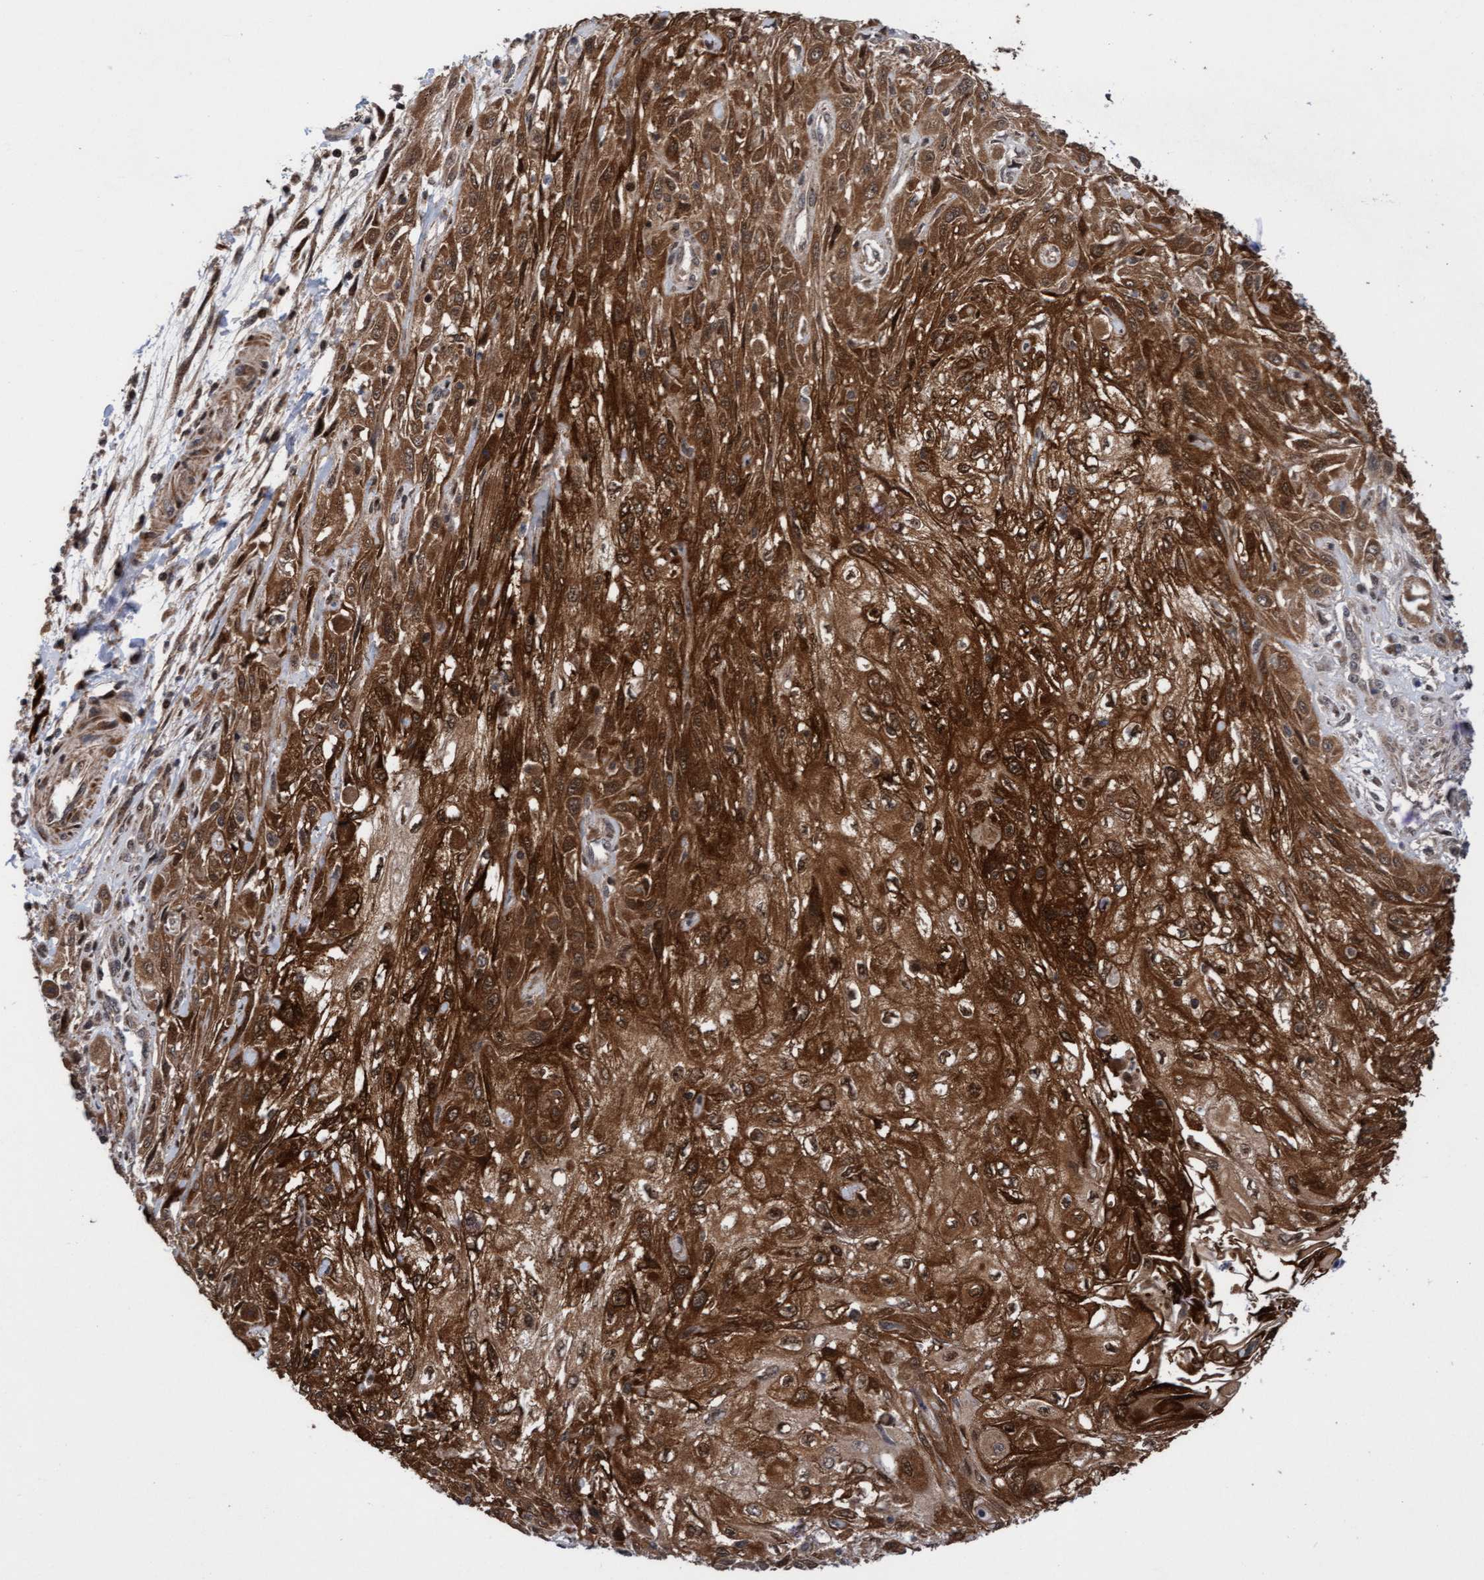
{"staining": {"intensity": "strong", "quantity": ">75%", "location": "cytoplasmic/membranous"}, "tissue": "skin cancer", "cell_type": "Tumor cells", "image_type": "cancer", "snomed": [{"axis": "morphology", "description": "Squamous cell carcinoma, NOS"}, {"axis": "morphology", "description": "Squamous cell carcinoma, metastatic, NOS"}, {"axis": "topography", "description": "Skin"}, {"axis": "topography", "description": "Lymph node"}], "caption": "DAB immunohistochemical staining of skin cancer (squamous cell carcinoma) demonstrates strong cytoplasmic/membranous protein expression in about >75% of tumor cells. (DAB (3,3'-diaminobenzidine) IHC with brightfield microscopy, high magnification).", "gene": "ITFG1", "patient": {"sex": "male", "age": 75}}